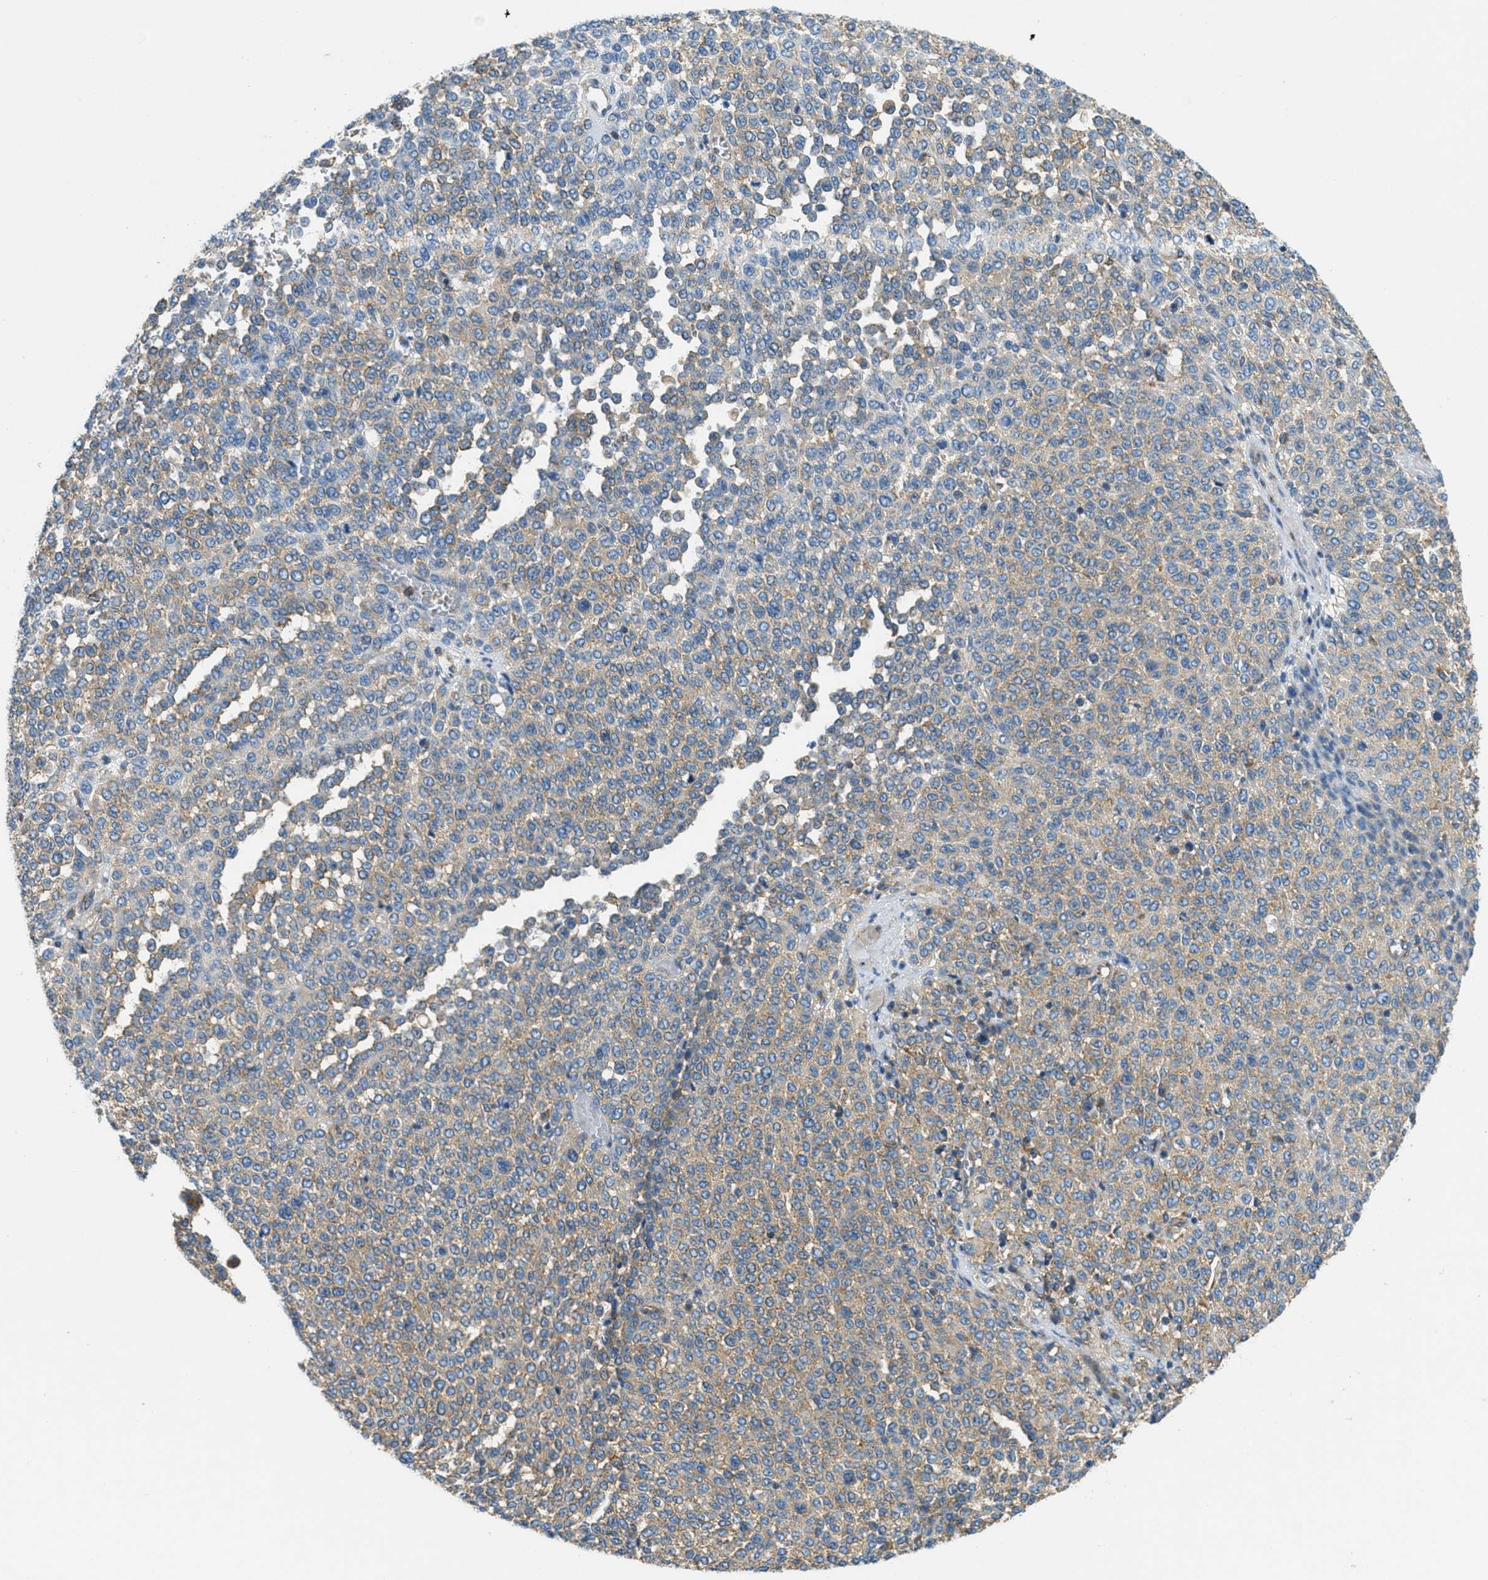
{"staining": {"intensity": "weak", "quantity": ">75%", "location": "cytoplasmic/membranous"}, "tissue": "melanoma", "cell_type": "Tumor cells", "image_type": "cancer", "snomed": [{"axis": "morphology", "description": "Malignant melanoma, Metastatic site"}, {"axis": "topography", "description": "Pancreas"}], "caption": "Immunohistochemistry of melanoma demonstrates low levels of weak cytoplasmic/membranous expression in about >75% of tumor cells. (Stains: DAB in brown, nuclei in blue, Microscopy: brightfield microscopy at high magnification).", "gene": "AP2B1", "patient": {"sex": "female", "age": 30}}